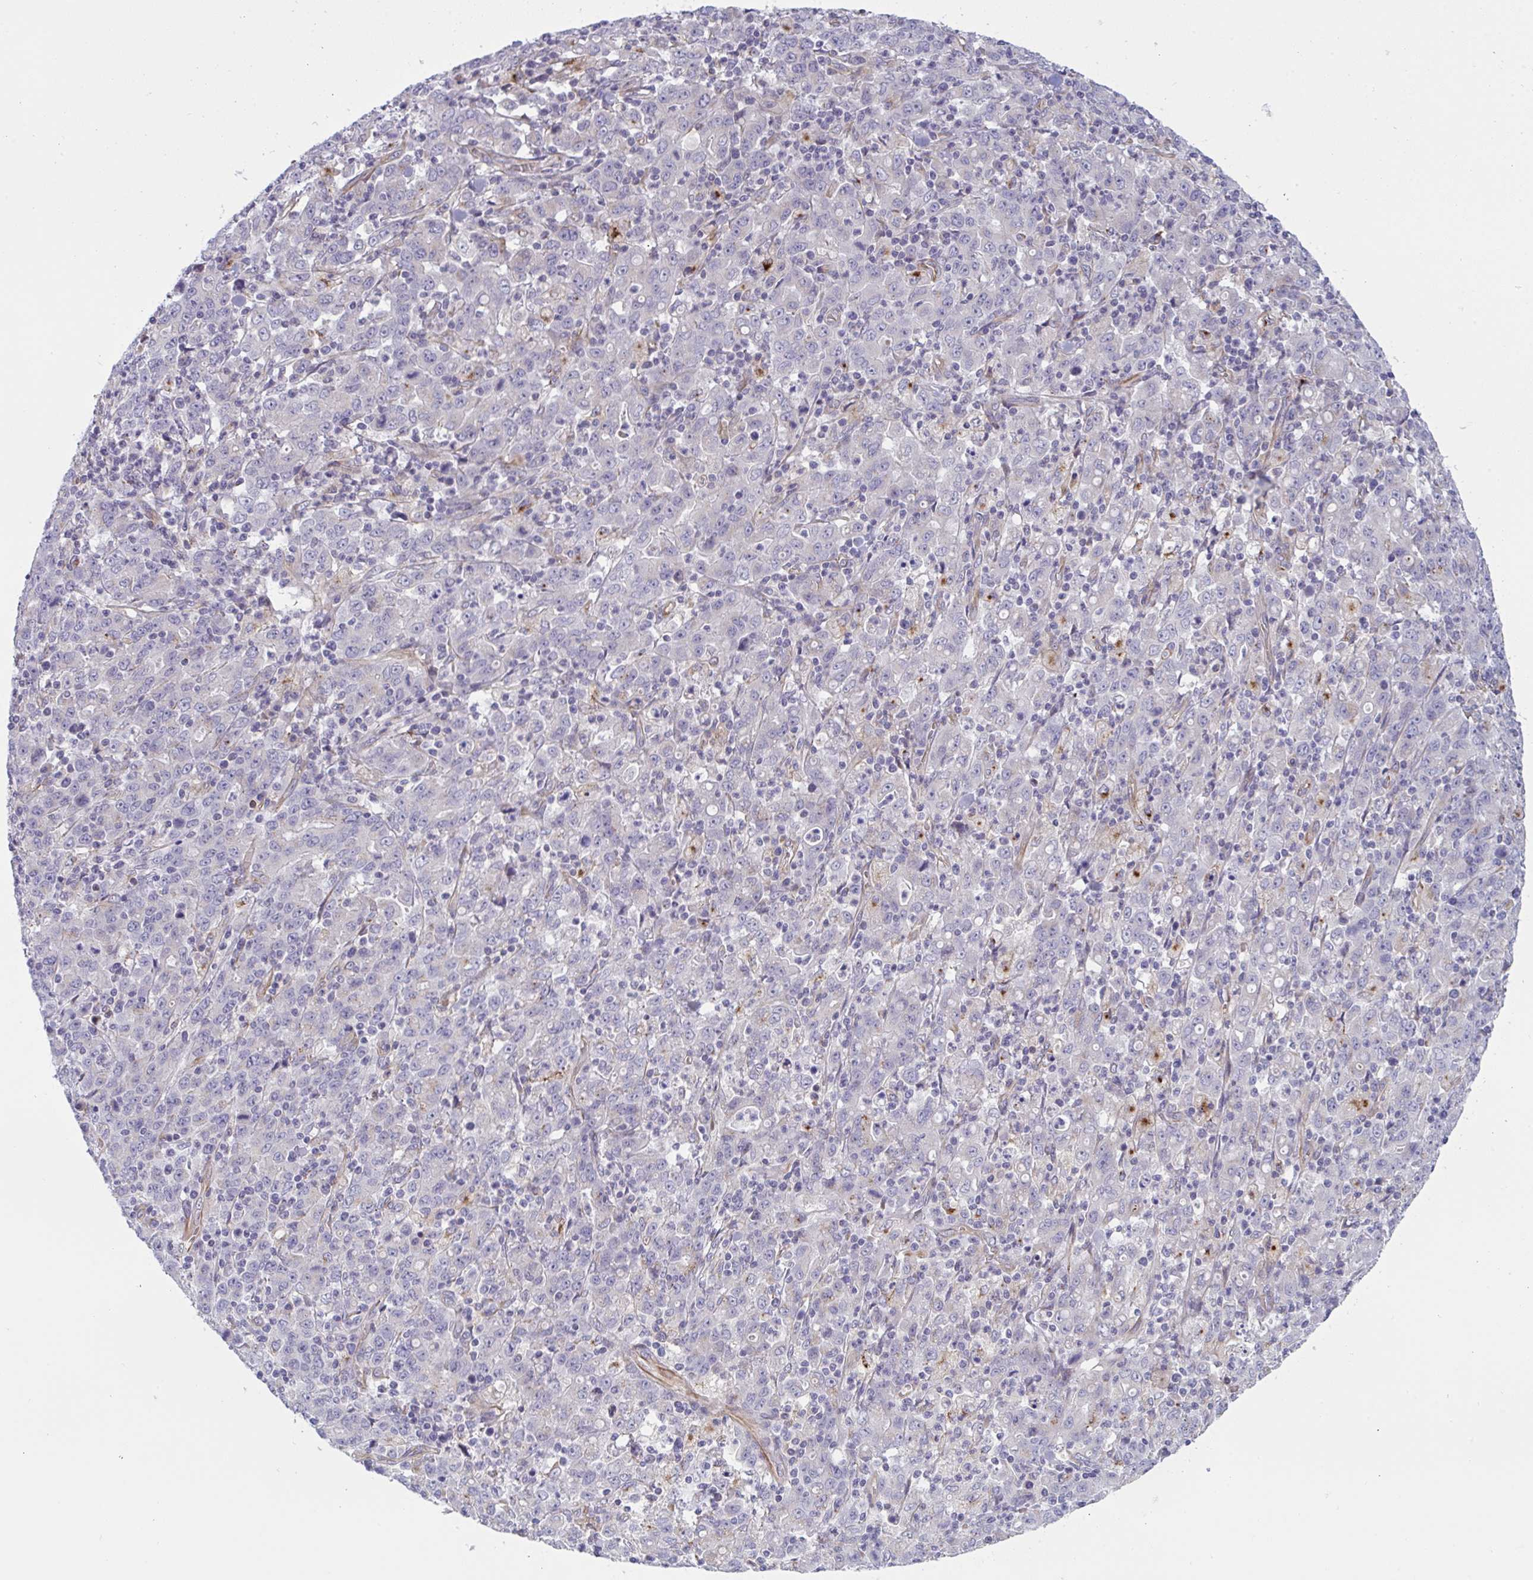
{"staining": {"intensity": "negative", "quantity": "none", "location": "none"}, "tissue": "stomach cancer", "cell_type": "Tumor cells", "image_type": "cancer", "snomed": [{"axis": "morphology", "description": "Adenocarcinoma, NOS"}, {"axis": "topography", "description": "Stomach, upper"}], "caption": "Immunohistochemistry histopathology image of human stomach cancer stained for a protein (brown), which displays no staining in tumor cells.", "gene": "DCBLD1", "patient": {"sex": "male", "age": 69}}